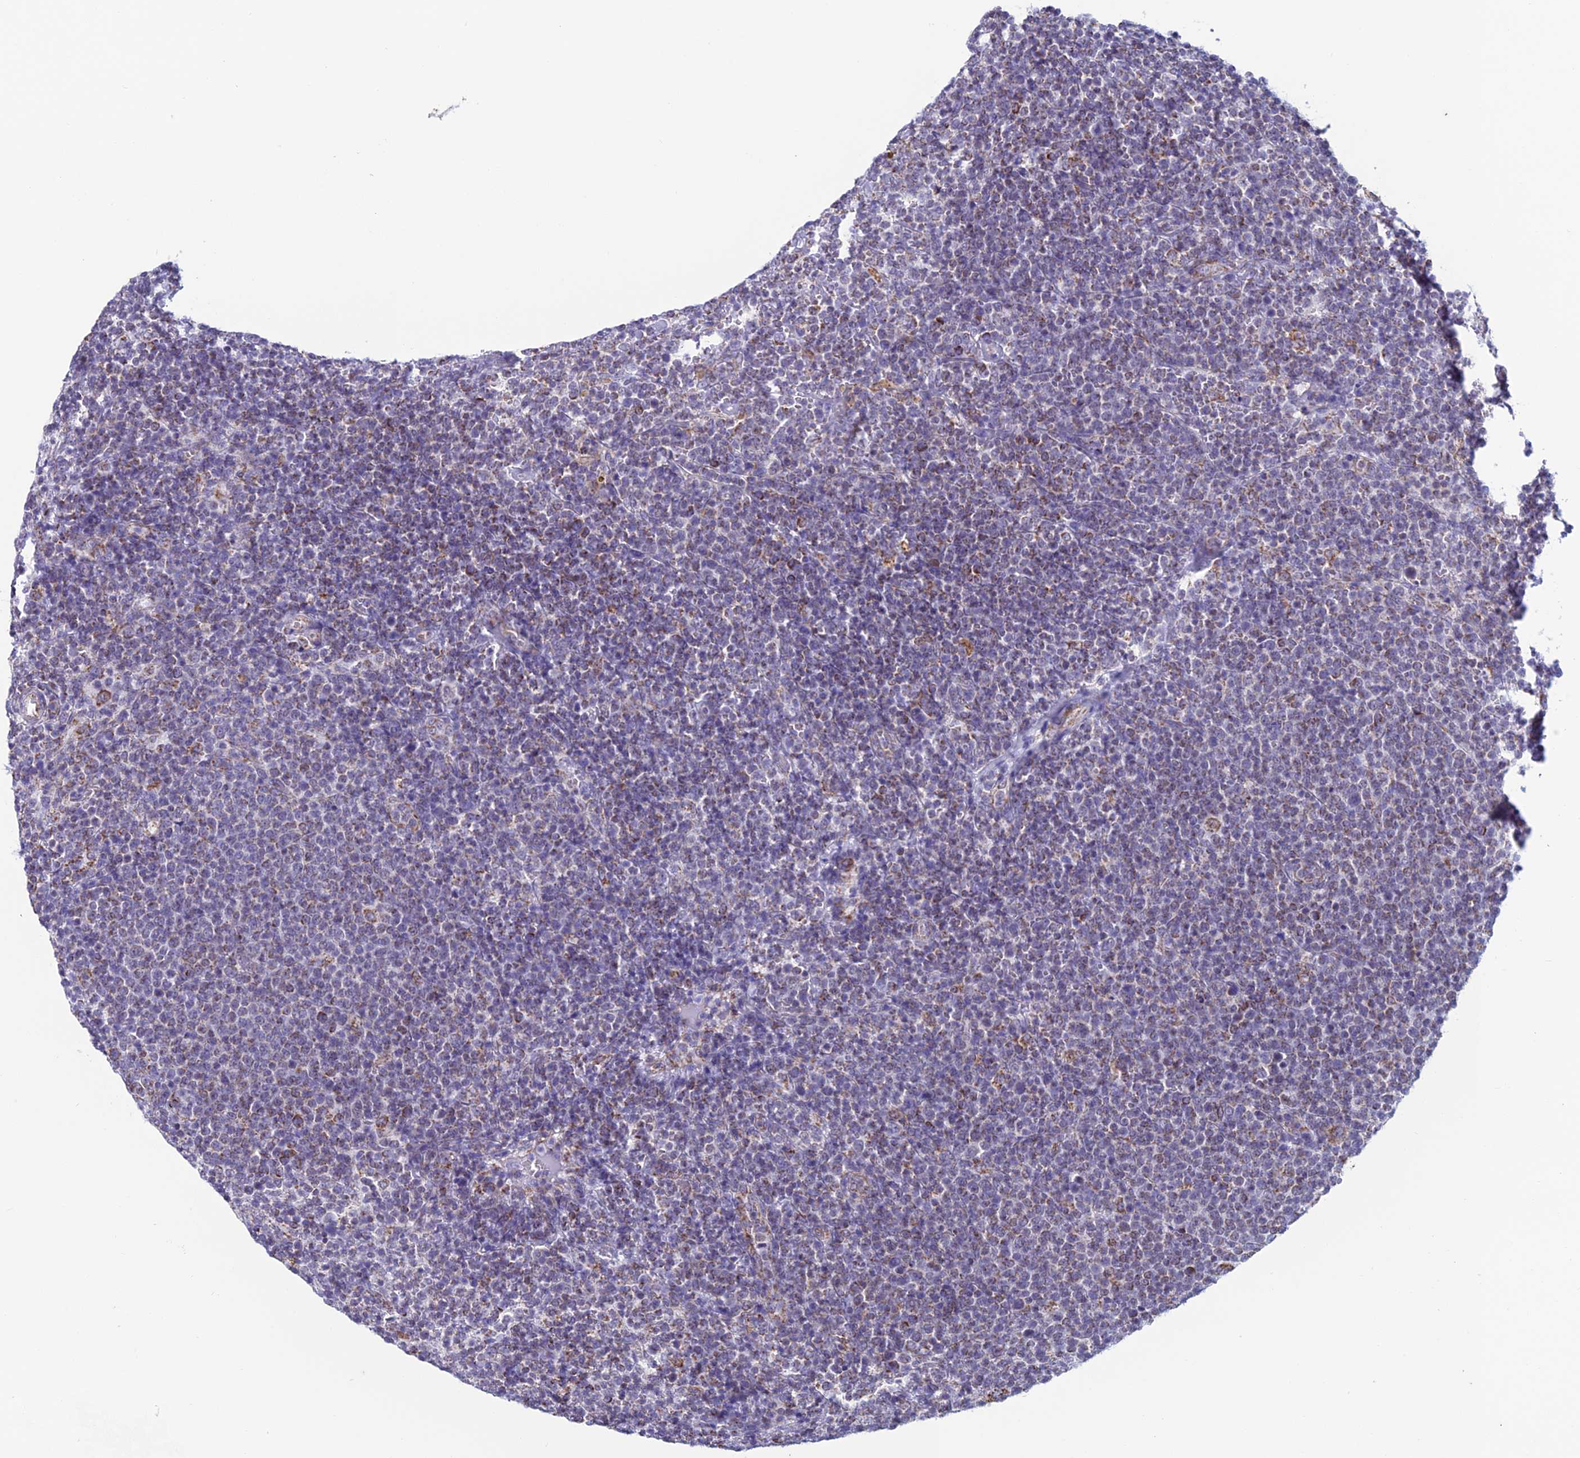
{"staining": {"intensity": "weak", "quantity": "25%-75%", "location": "cytoplasmic/membranous"}, "tissue": "lymphoma", "cell_type": "Tumor cells", "image_type": "cancer", "snomed": [{"axis": "morphology", "description": "Malignant lymphoma, non-Hodgkin's type, High grade"}, {"axis": "topography", "description": "Lymph node"}], "caption": "Protein positivity by IHC displays weak cytoplasmic/membranous staining in approximately 25%-75% of tumor cells in lymphoma.", "gene": "ZNG1B", "patient": {"sex": "male", "age": 61}}